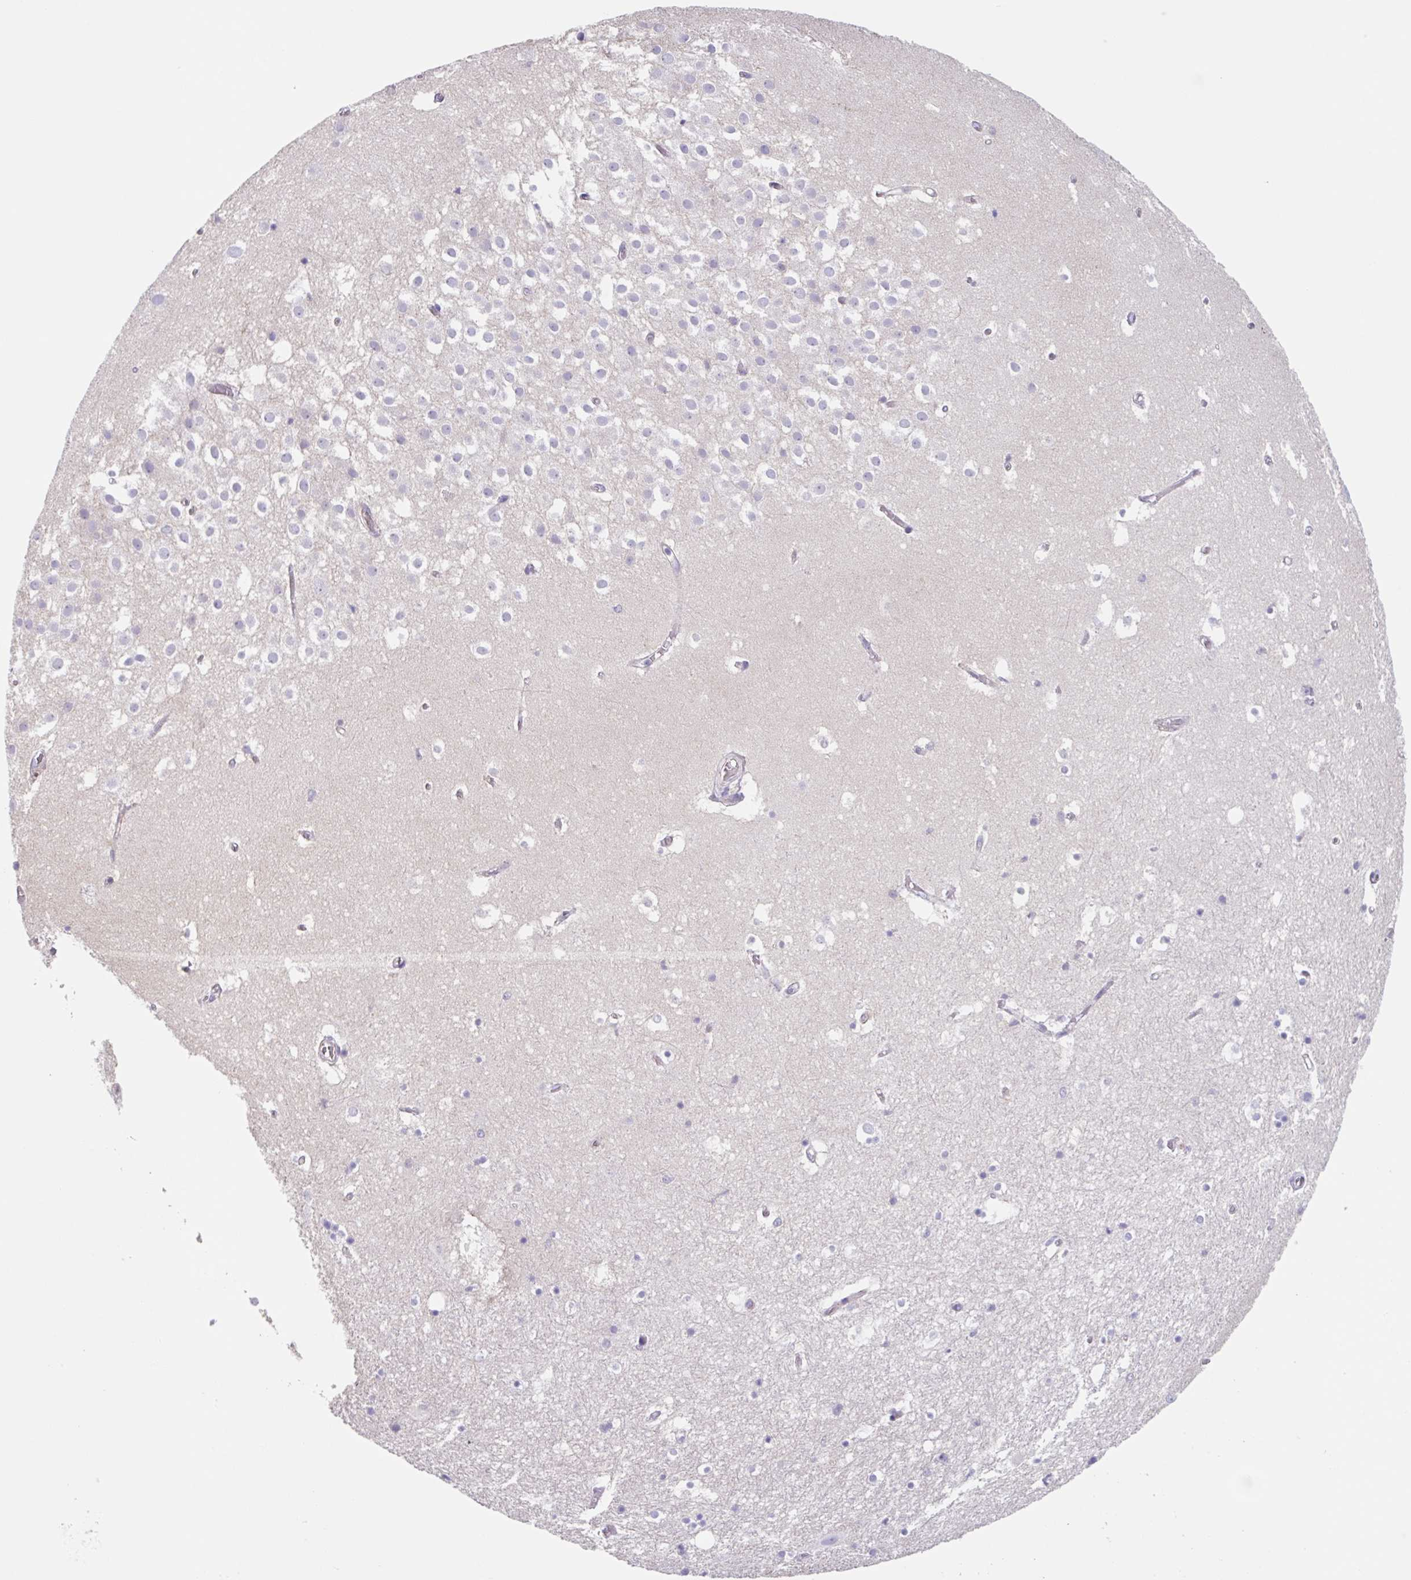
{"staining": {"intensity": "negative", "quantity": "none", "location": "none"}, "tissue": "hippocampus", "cell_type": "Glial cells", "image_type": "normal", "snomed": [{"axis": "morphology", "description": "Normal tissue, NOS"}, {"axis": "topography", "description": "Hippocampus"}], "caption": "Glial cells show no significant protein staining in benign hippocampus.", "gene": "EHD4", "patient": {"sex": "female", "age": 52}}